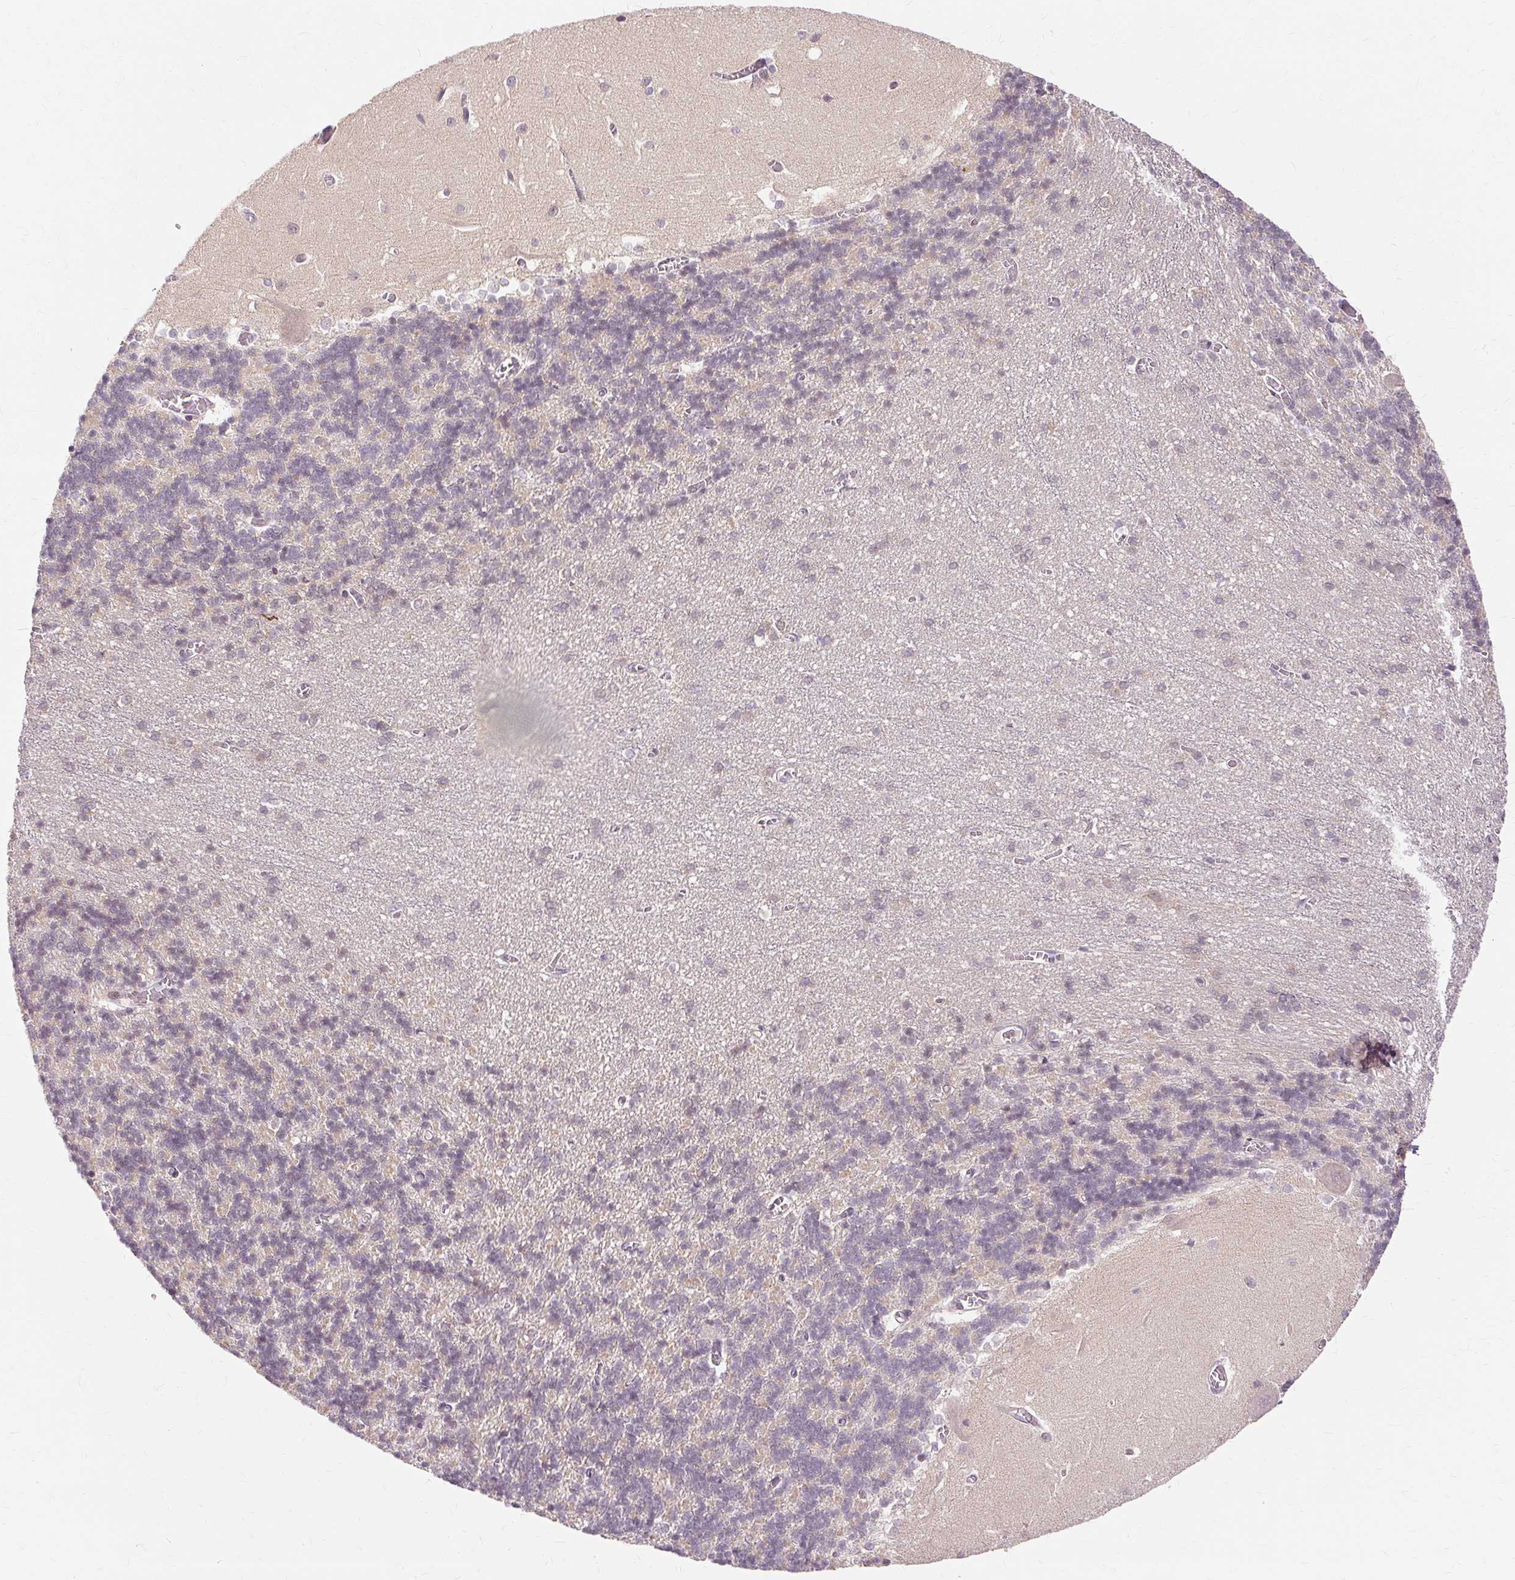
{"staining": {"intensity": "weak", "quantity": "<25%", "location": "cytoplasmic/membranous"}, "tissue": "cerebellum", "cell_type": "Cells in granular layer", "image_type": "normal", "snomed": [{"axis": "morphology", "description": "Normal tissue, NOS"}, {"axis": "topography", "description": "Cerebellum"}], "caption": "The IHC histopathology image has no significant expression in cells in granular layer of cerebellum. (DAB immunohistochemistry visualized using brightfield microscopy, high magnification).", "gene": "MMACHC", "patient": {"sex": "male", "age": 37}}